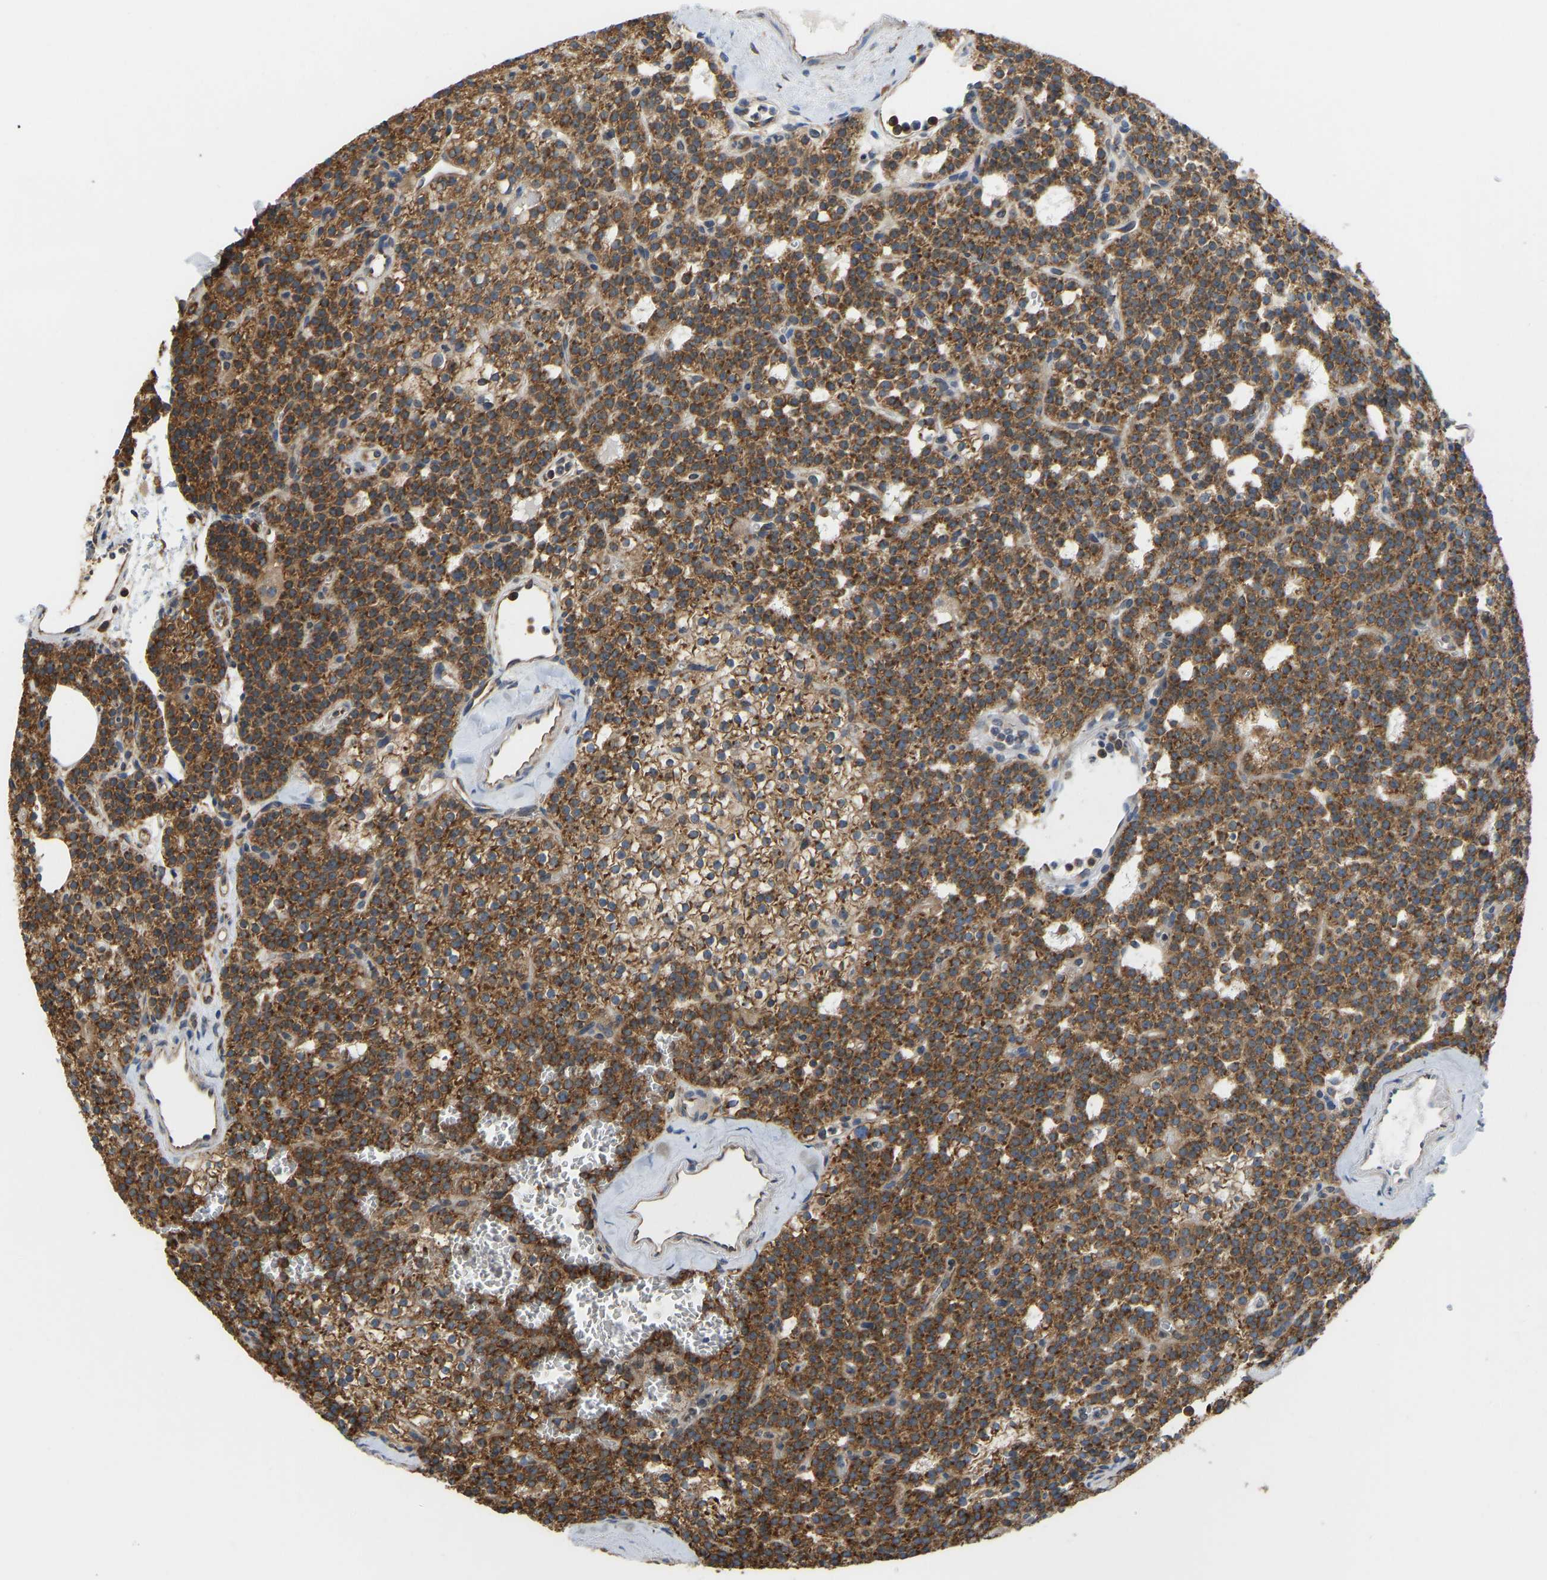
{"staining": {"intensity": "strong", "quantity": ">75%", "location": "cytoplasmic/membranous"}, "tissue": "parathyroid gland", "cell_type": "Glandular cells", "image_type": "normal", "snomed": [{"axis": "morphology", "description": "Normal tissue, NOS"}, {"axis": "morphology", "description": "Adenoma, NOS"}, {"axis": "topography", "description": "Parathyroid gland"}], "caption": "IHC staining of normal parathyroid gland, which exhibits high levels of strong cytoplasmic/membranous expression in about >75% of glandular cells indicating strong cytoplasmic/membranous protein positivity. The staining was performed using DAB (brown) for protein detection and nuclei were counterstained in hematoxylin (blue).", "gene": "RPS6KB2", "patient": {"sex": "female", "age": 74}}